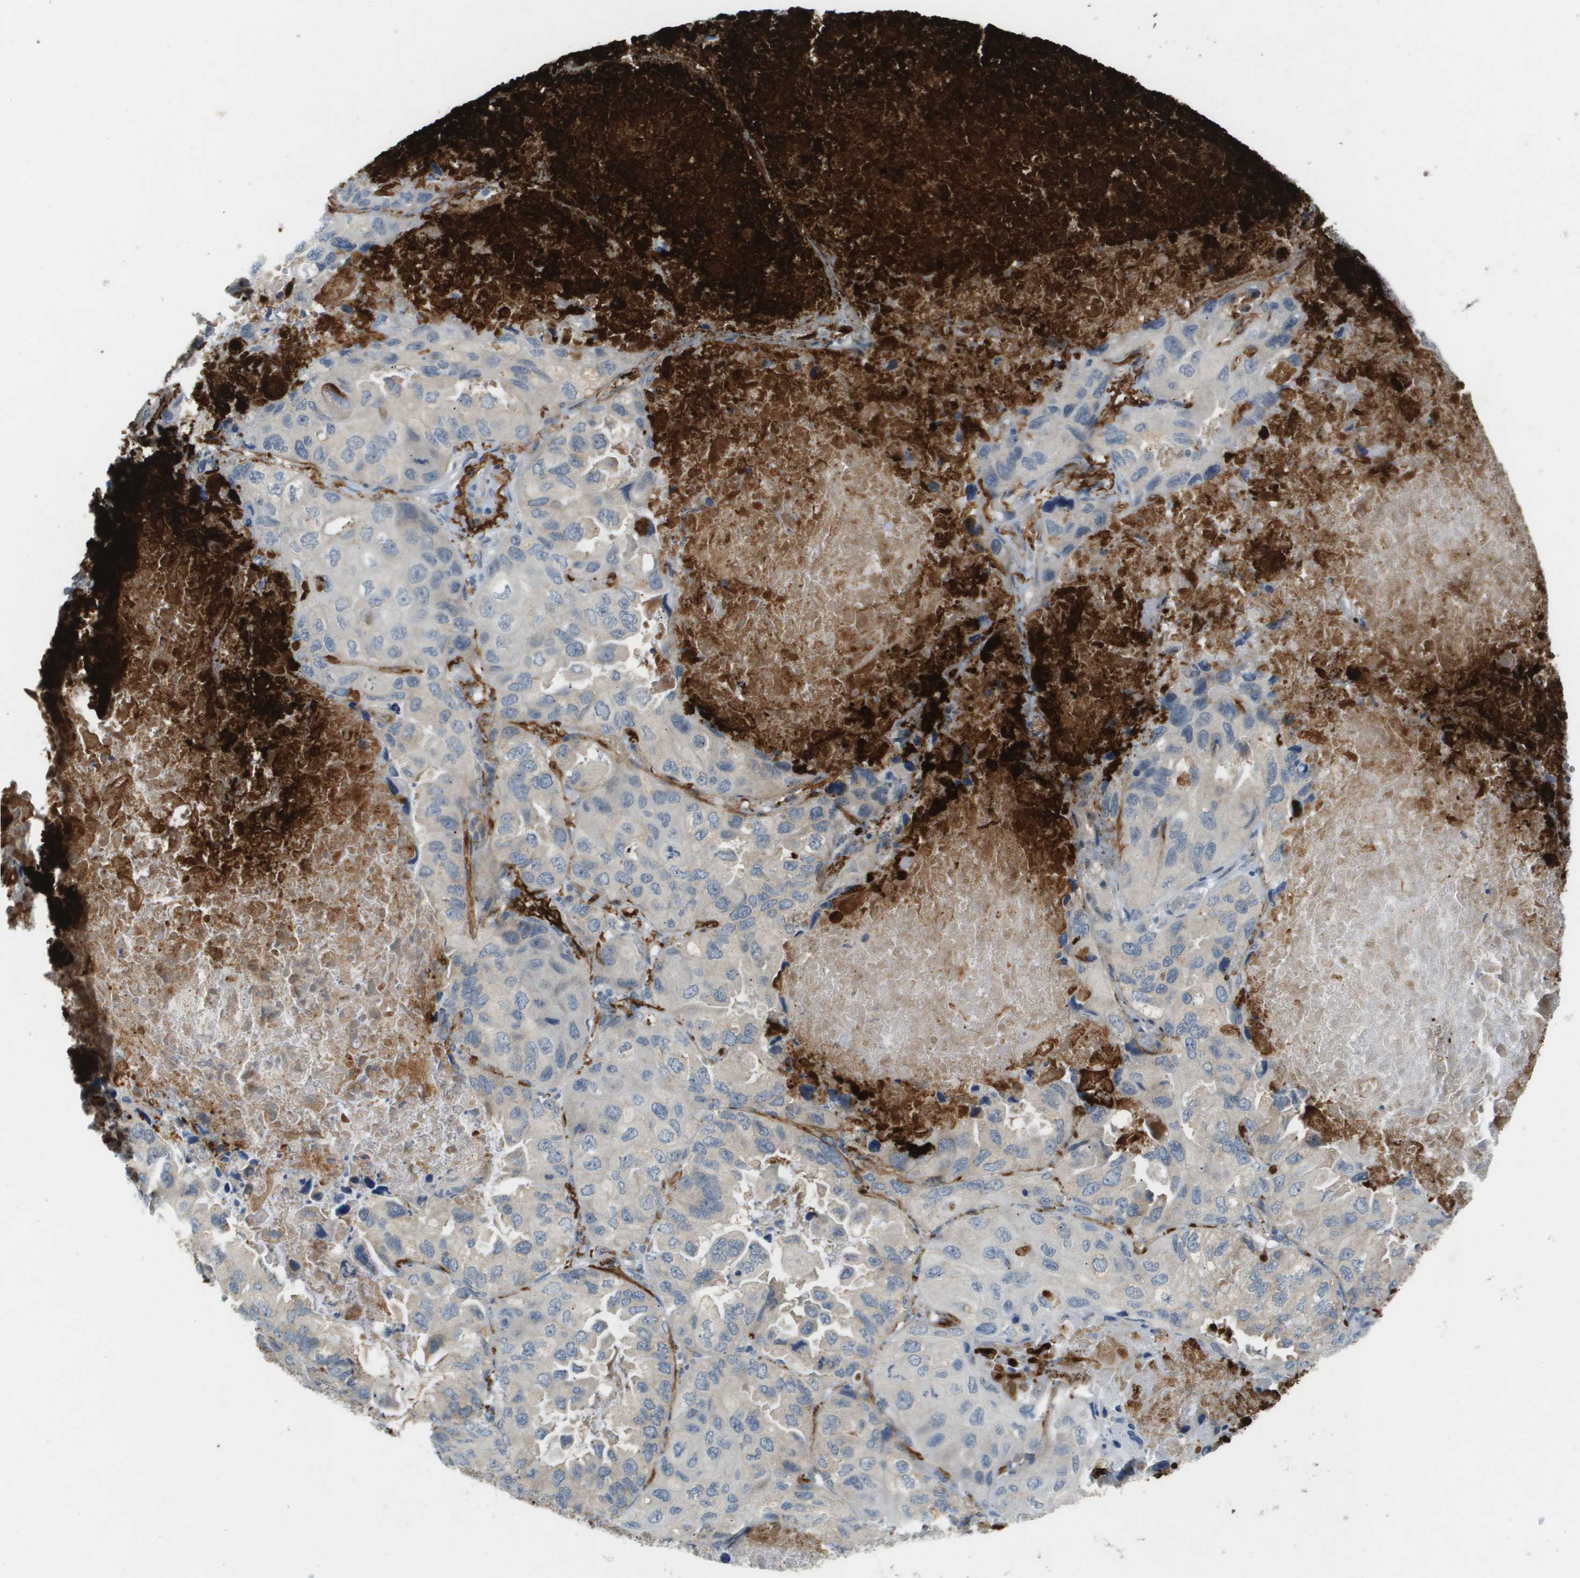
{"staining": {"intensity": "negative", "quantity": "none", "location": "none"}, "tissue": "lung cancer", "cell_type": "Tumor cells", "image_type": "cancer", "snomed": [{"axis": "morphology", "description": "Squamous cell carcinoma, NOS"}, {"axis": "topography", "description": "Lung"}], "caption": "This is an immunohistochemistry micrograph of human lung squamous cell carcinoma. There is no staining in tumor cells.", "gene": "VTN", "patient": {"sex": "female", "age": 73}}